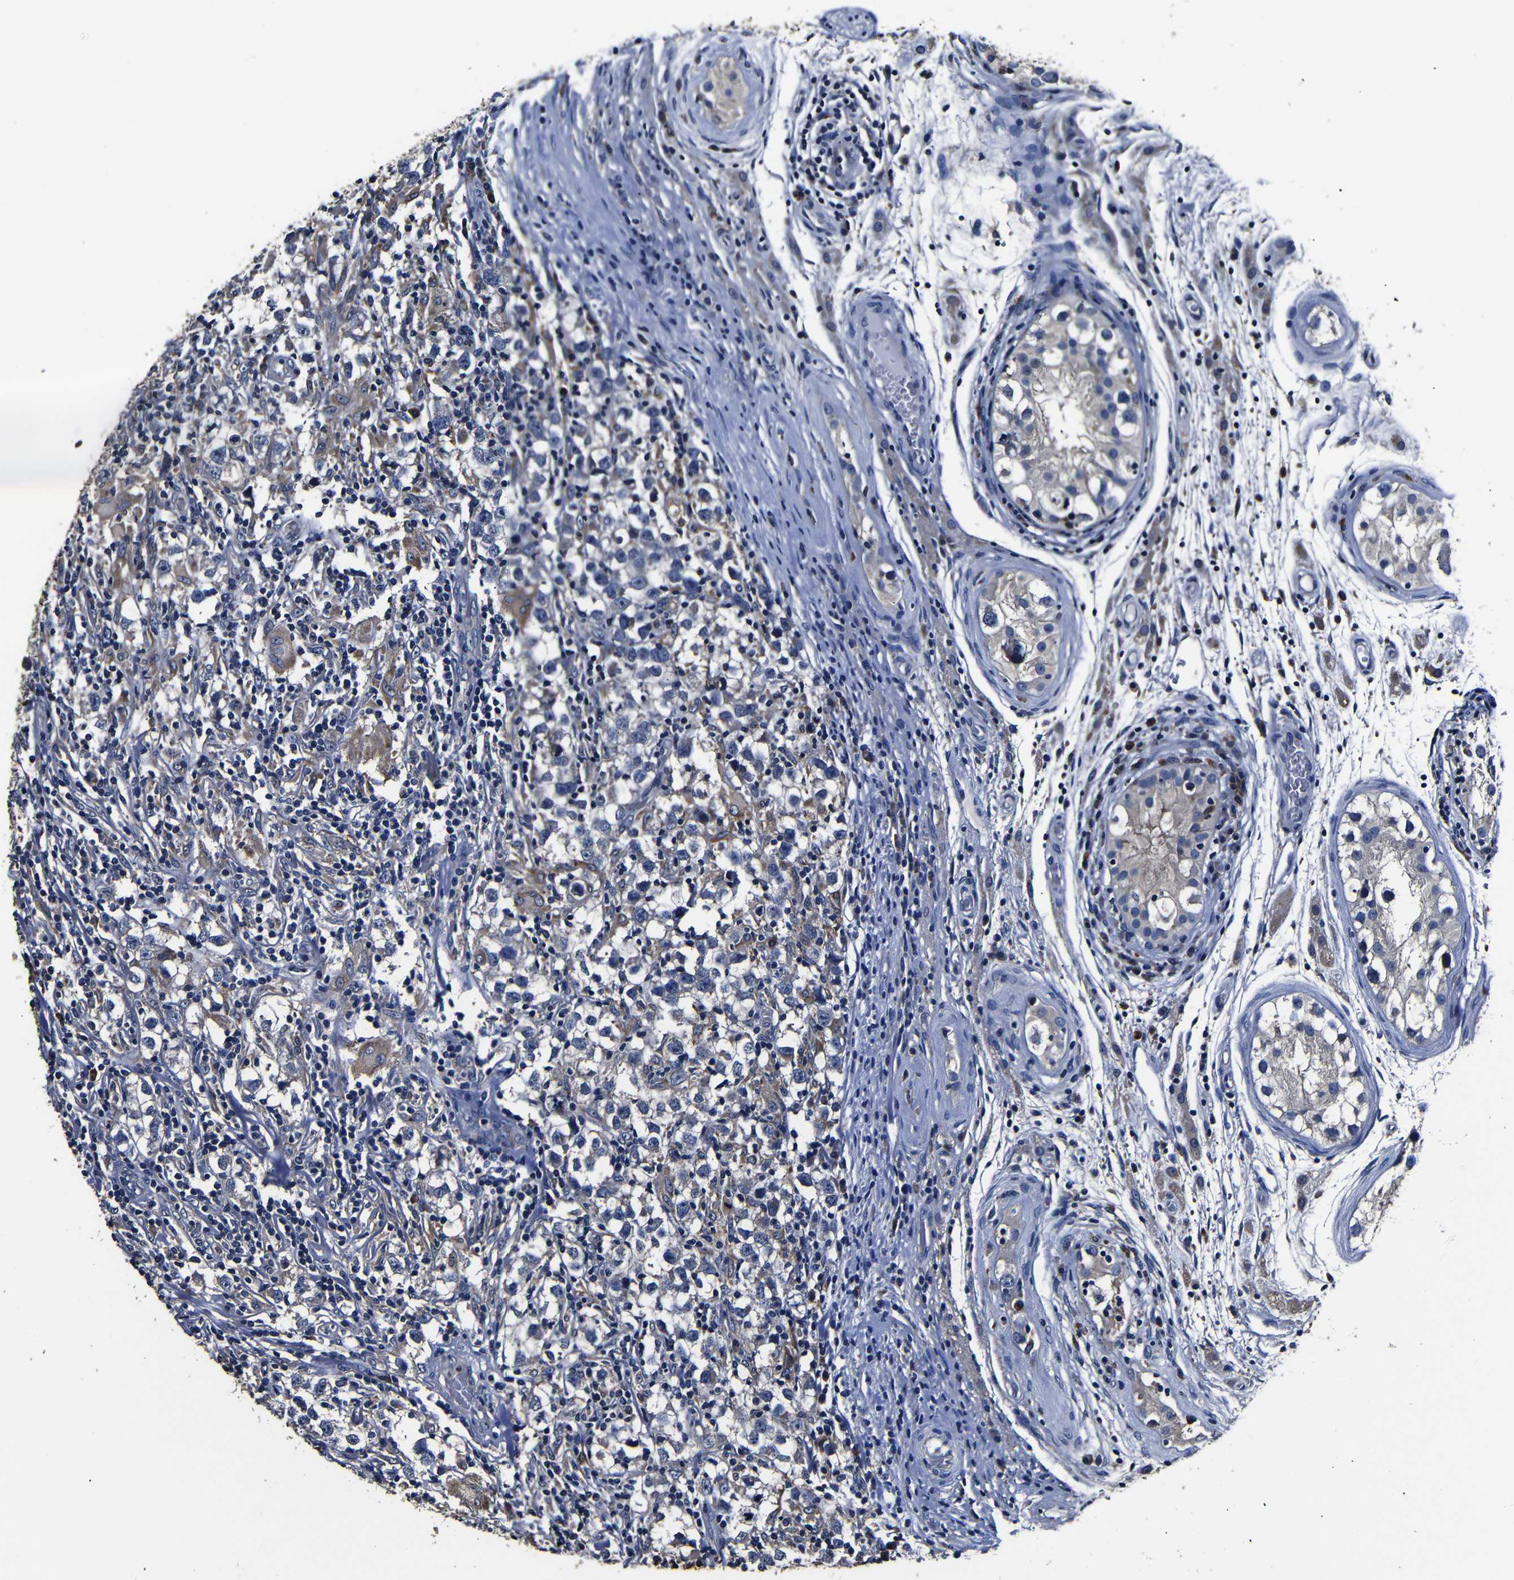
{"staining": {"intensity": "negative", "quantity": "none", "location": "none"}, "tissue": "testis cancer", "cell_type": "Tumor cells", "image_type": "cancer", "snomed": [{"axis": "morphology", "description": "Carcinoma, Embryonal, NOS"}, {"axis": "topography", "description": "Testis"}], "caption": "An IHC histopathology image of testis embryonal carcinoma is shown. There is no staining in tumor cells of testis embryonal carcinoma.", "gene": "SCN9A", "patient": {"sex": "male", "age": 21}}